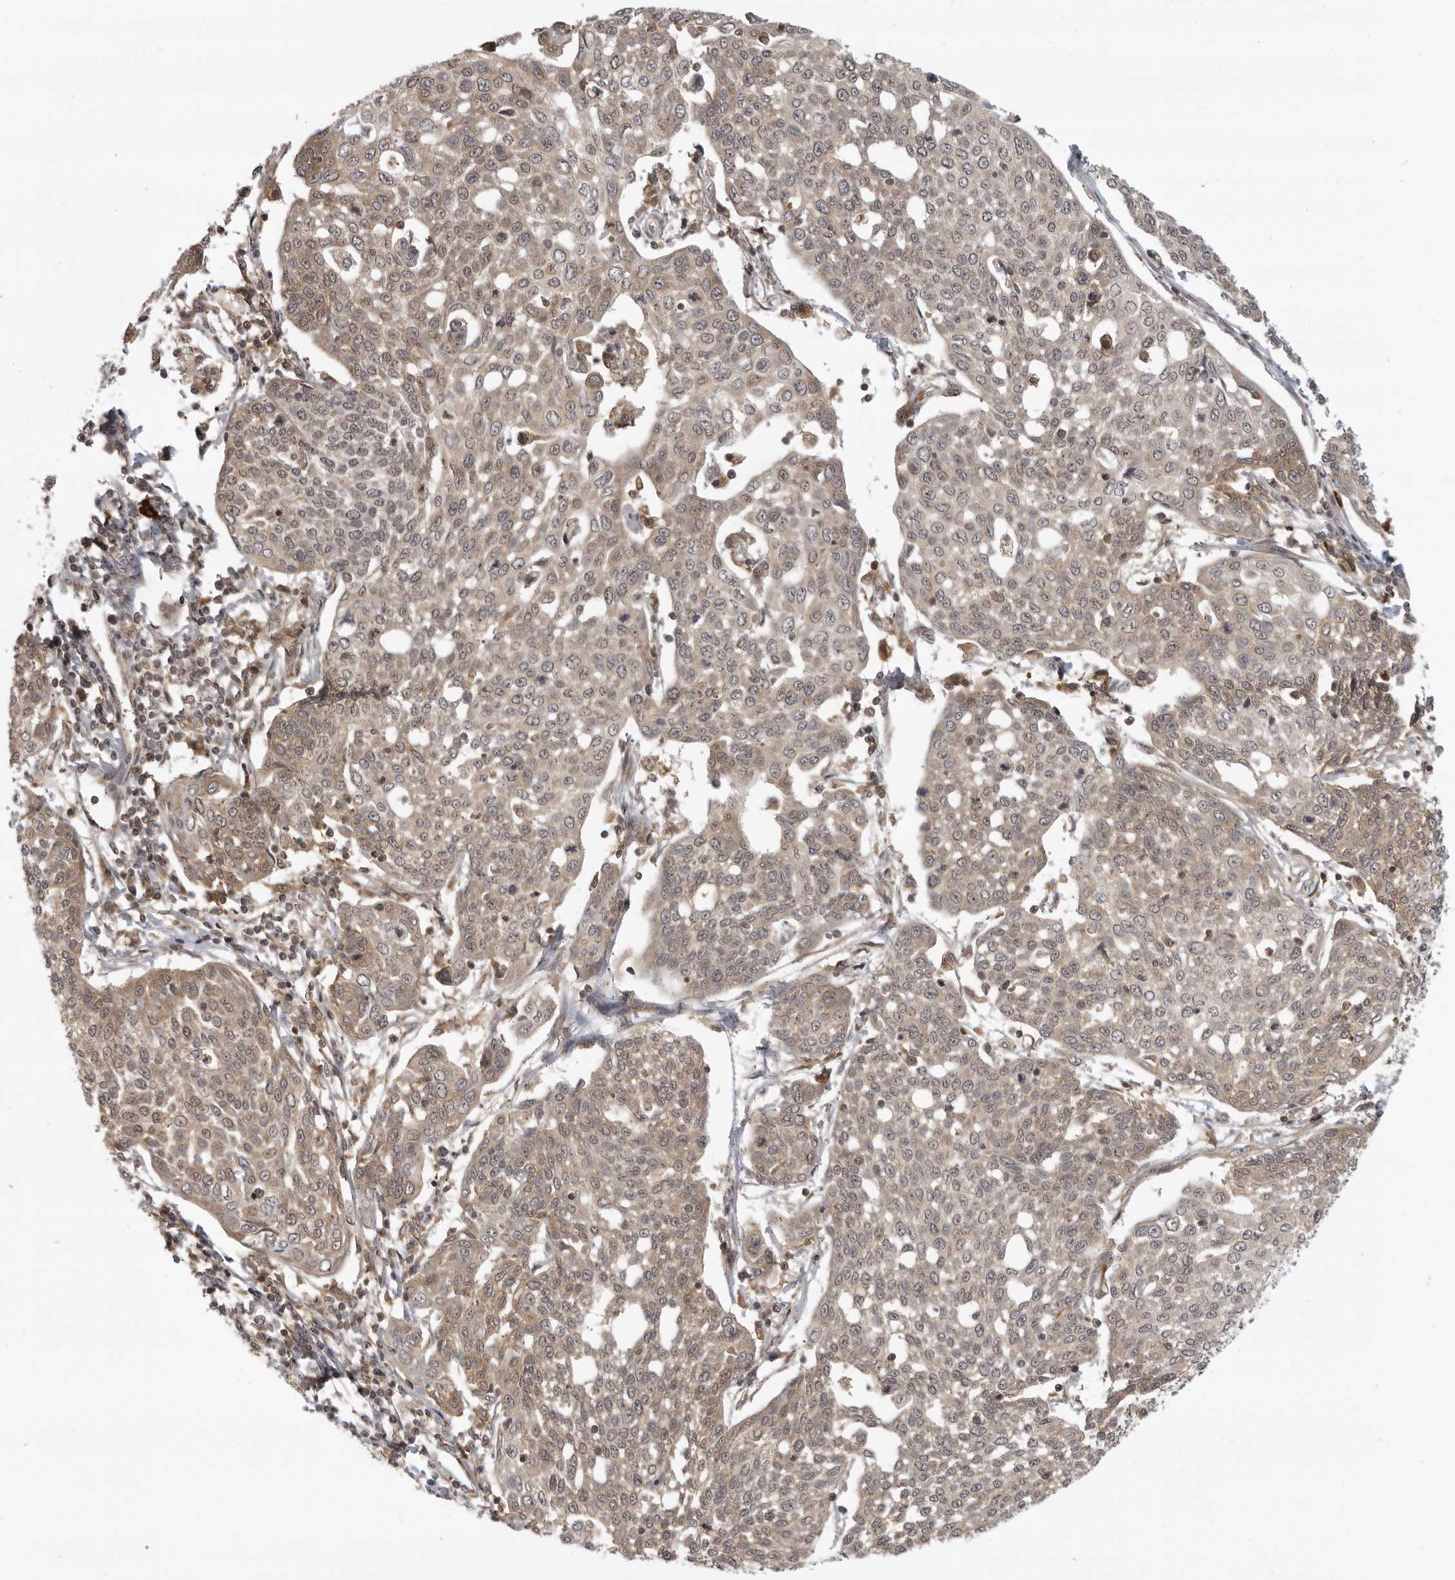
{"staining": {"intensity": "moderate", "quantity": ">75%", "location": "cytoplasmic/membranous,nuclear"}, "tissue": "cervical cancer", "cell_type": "Tumor cells", "image_type": "cancer", "snomed": [{"axis": "morphology", "description": "Squamous cell carcinoma, NOS"}, {"axis": "topography", "description": "Cervix"}], "caption": "Moderate cytoplasmic/membranous and nuclear expression is seen in about >75% of tumor cells in cervical cancer (squamous cell carcinoma).", "gene": "PRRC2A", "patient": {"sex": "female", "age": 34}}